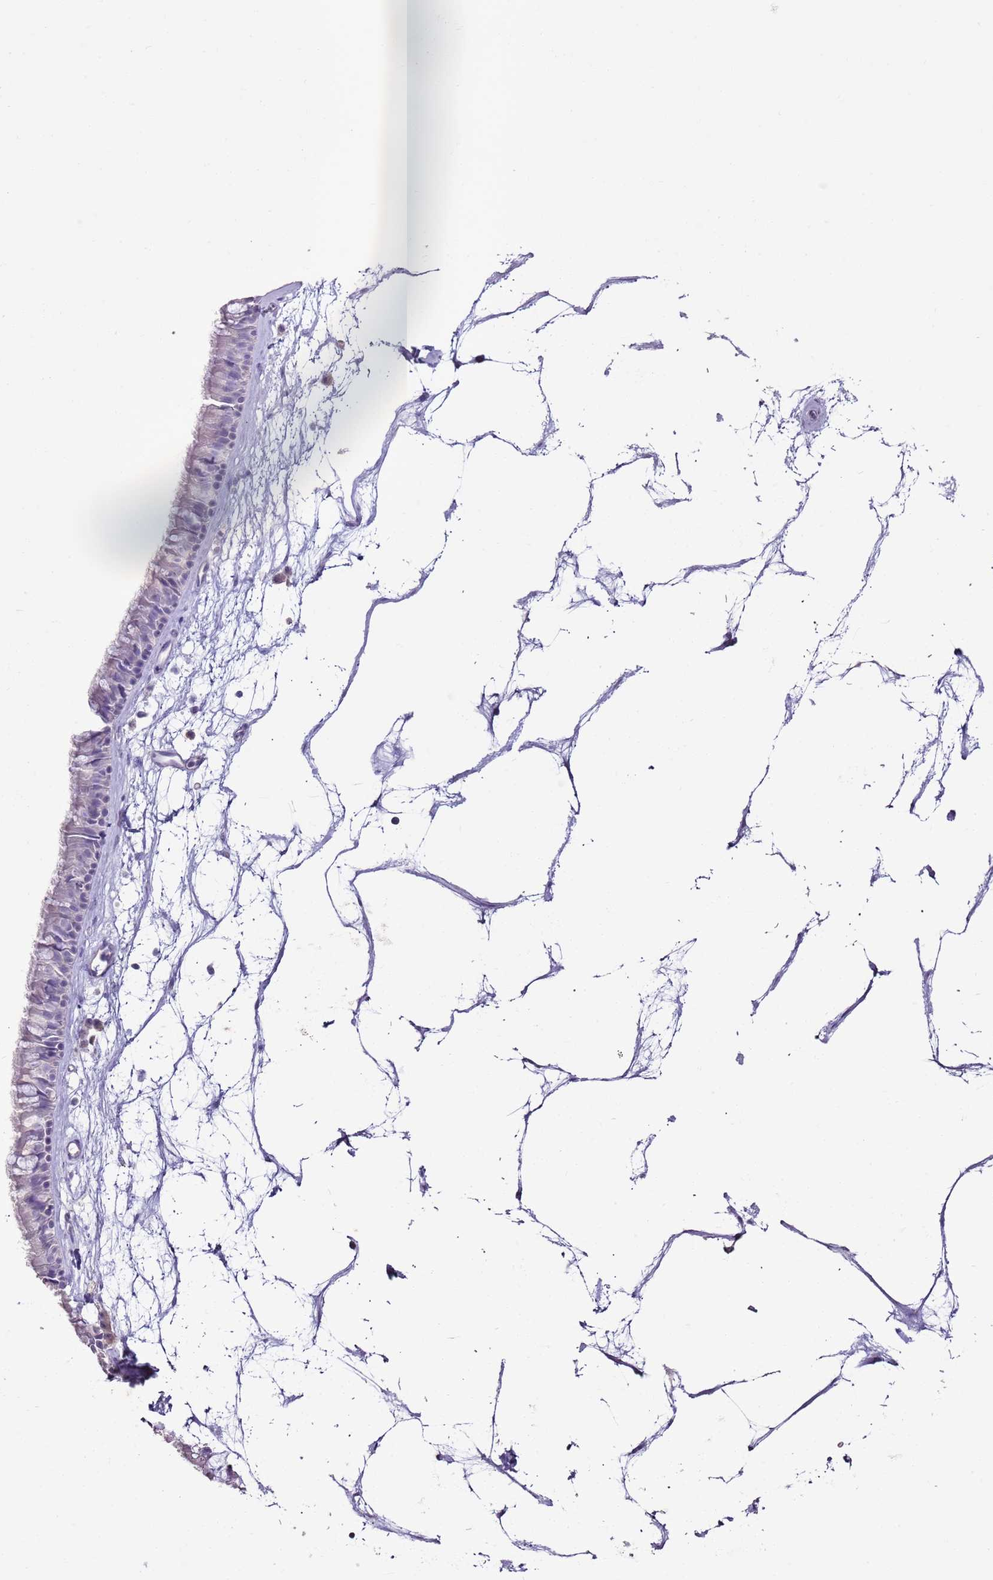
{"staining": {"intensity": "negative", "quantity": "none", "location": "none"}, "tissue": "nasopharynx", "cell_type": "Respiratory epithelial cells", "image_type": "normal", "snomed": [{"axis": "morphology", "description": "Normal tissue, NOS"}, {"axis": "topography", "description": "Nasopharynx"}], "caption": "There is no significant expression in respiratory epithelial cells of nasopharynx. The staining is performed using DAB (3,3'-diaminobenzidine) brown chromogen with nuclei counter-stained in using hematoxylin.", "gene": "BLOC1S2", "patient": {"sex": "male", "age": 64}}